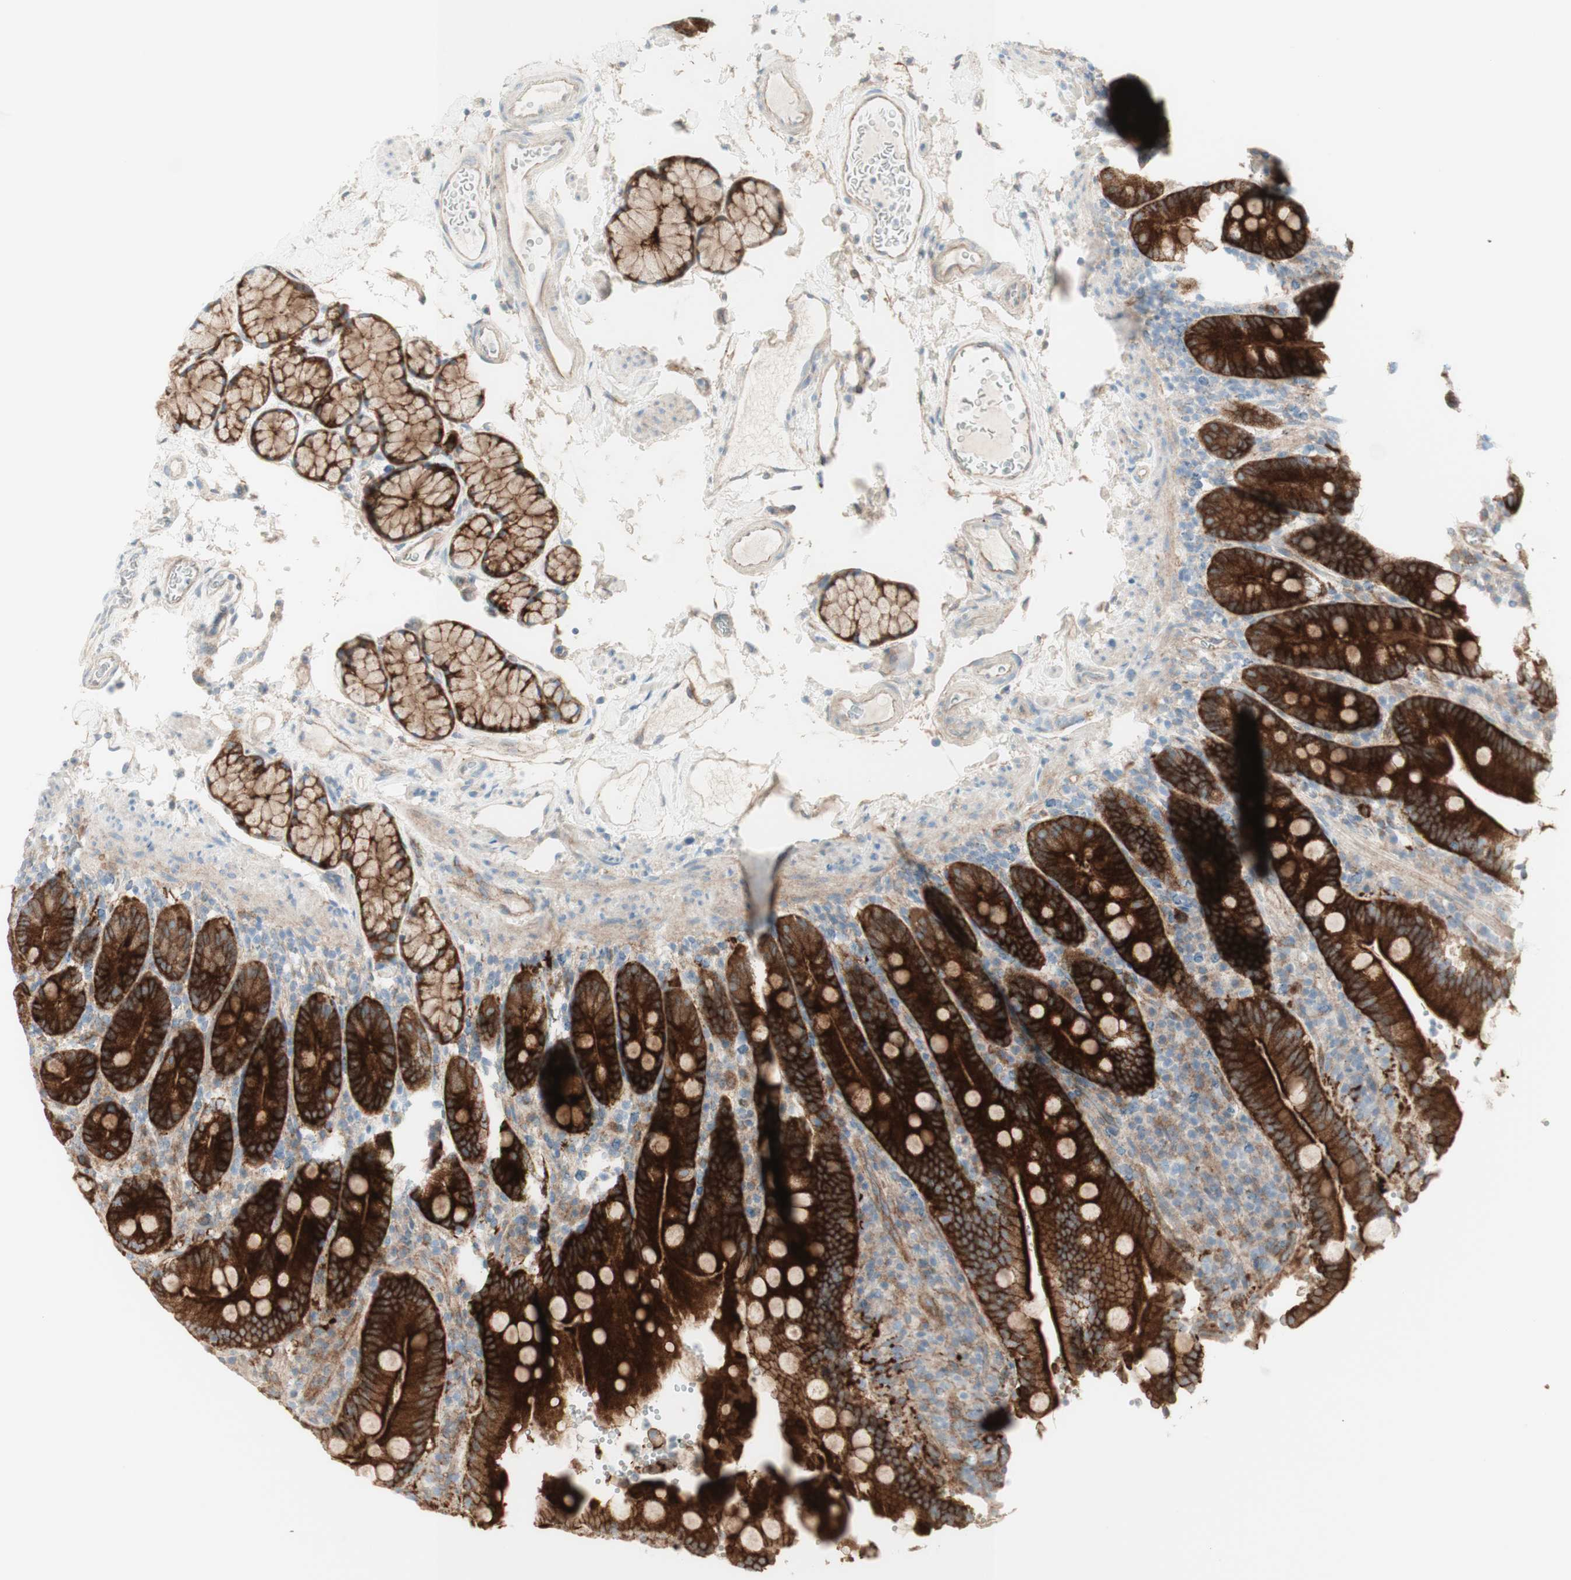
{"staining": {"intensity": "strong", "quantity": ">75%", "location": "none"}, "tissue": "duodenum", "cell_type": "Glandular cells", "image_type": "normal", "snomed": [{"axis": "morphology", "description": "Normal tissue, NOS"}, {"axis": "topography", "description": "Small intestine, NOS"}], "caption": "This is an image of IHC staining of unremarkable duodenum, which shows strong staining in the None of glandular cells.", "gene": "MYO6", "patient": {"sex": "female", "age": 71}}